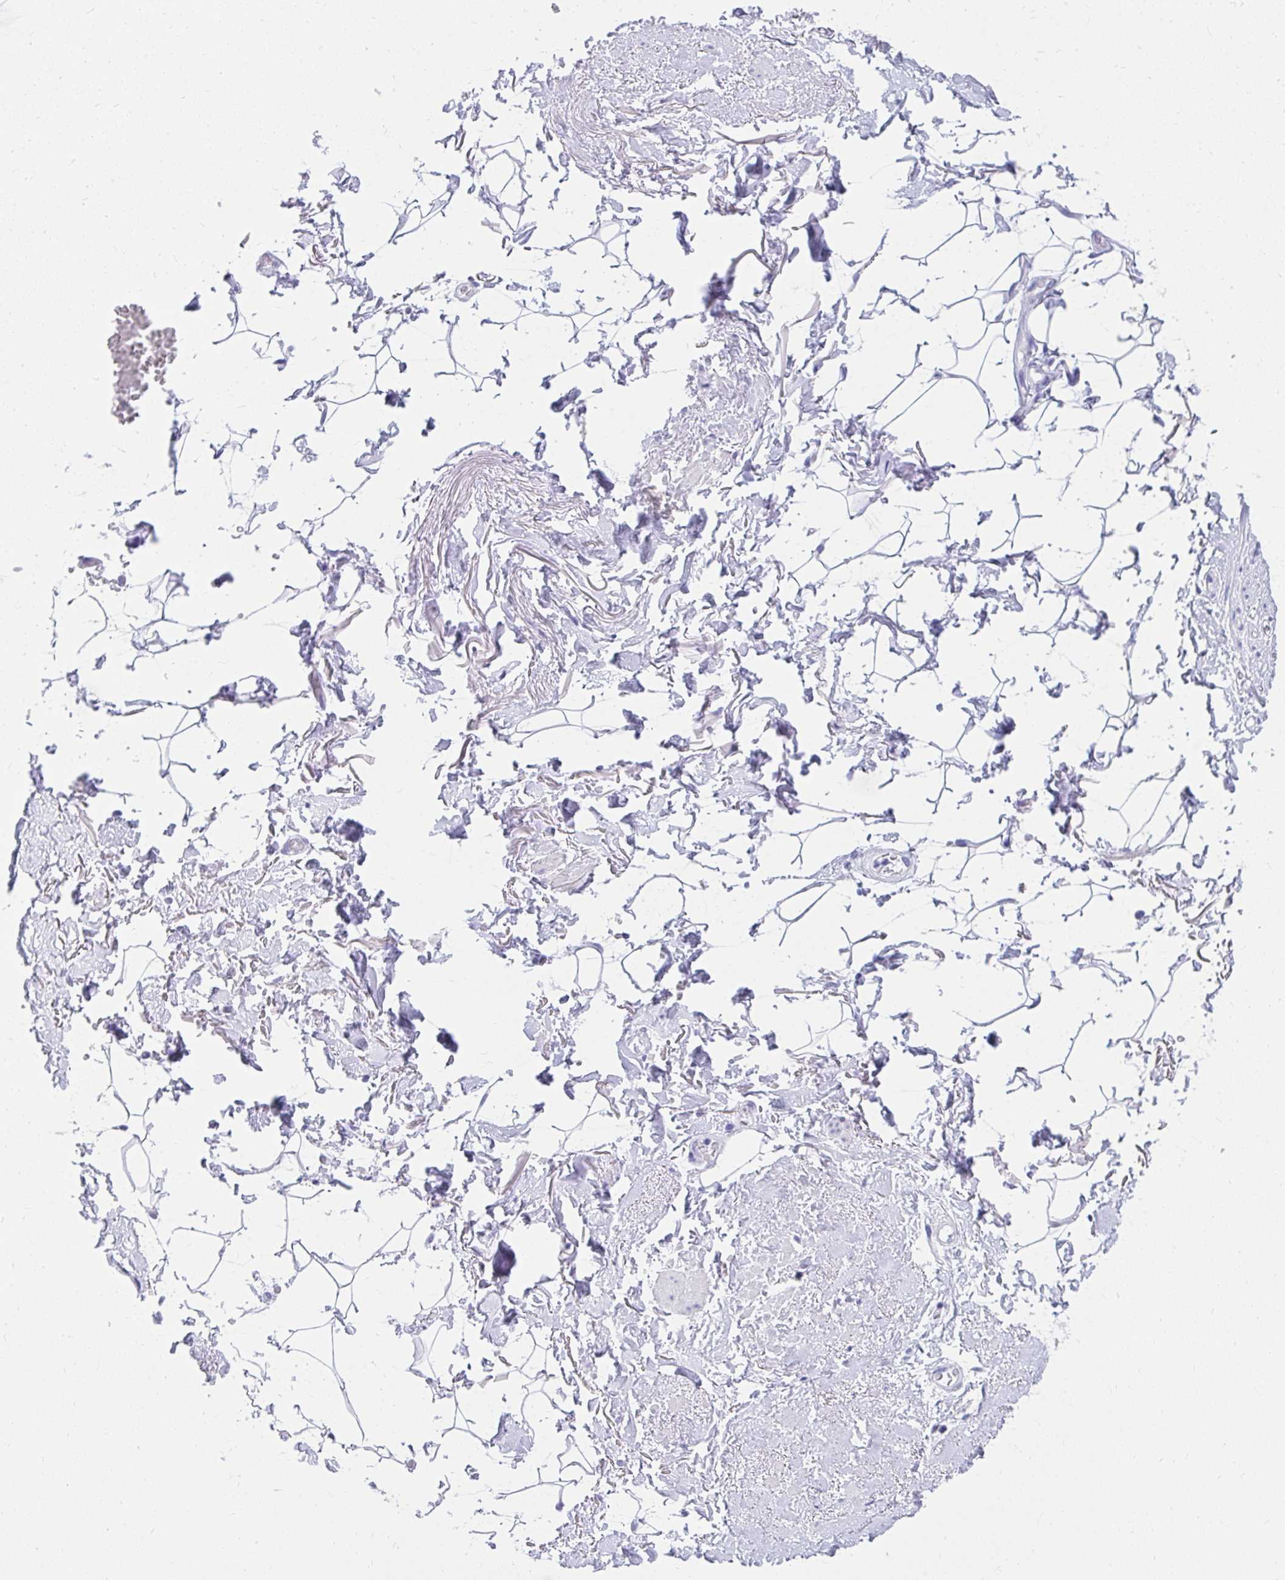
{"staining": {"intensity": "negative", "quantity": "none", "location": "none"}, "tissue": "adipose tissue", "cell_type": "Adipocytes", "image_type": "normal", "snomed": [{"axis": "morphology", "description": "Normal tissue, NOS"}, {"axis": "topography", "description": "Anal"}, {"axis": "topography", "description": "Peripheral nerve tissue"}], "caption": "Immunohistochemistry (IHC) image of normal adipose tissue: adipose tissue stained with DAB (3,3'-diaminobenzidine) exhibits no significant protein expression in adipocytes.", "gene": "HGD", "patient": {"sex": "male", "age": 78}}